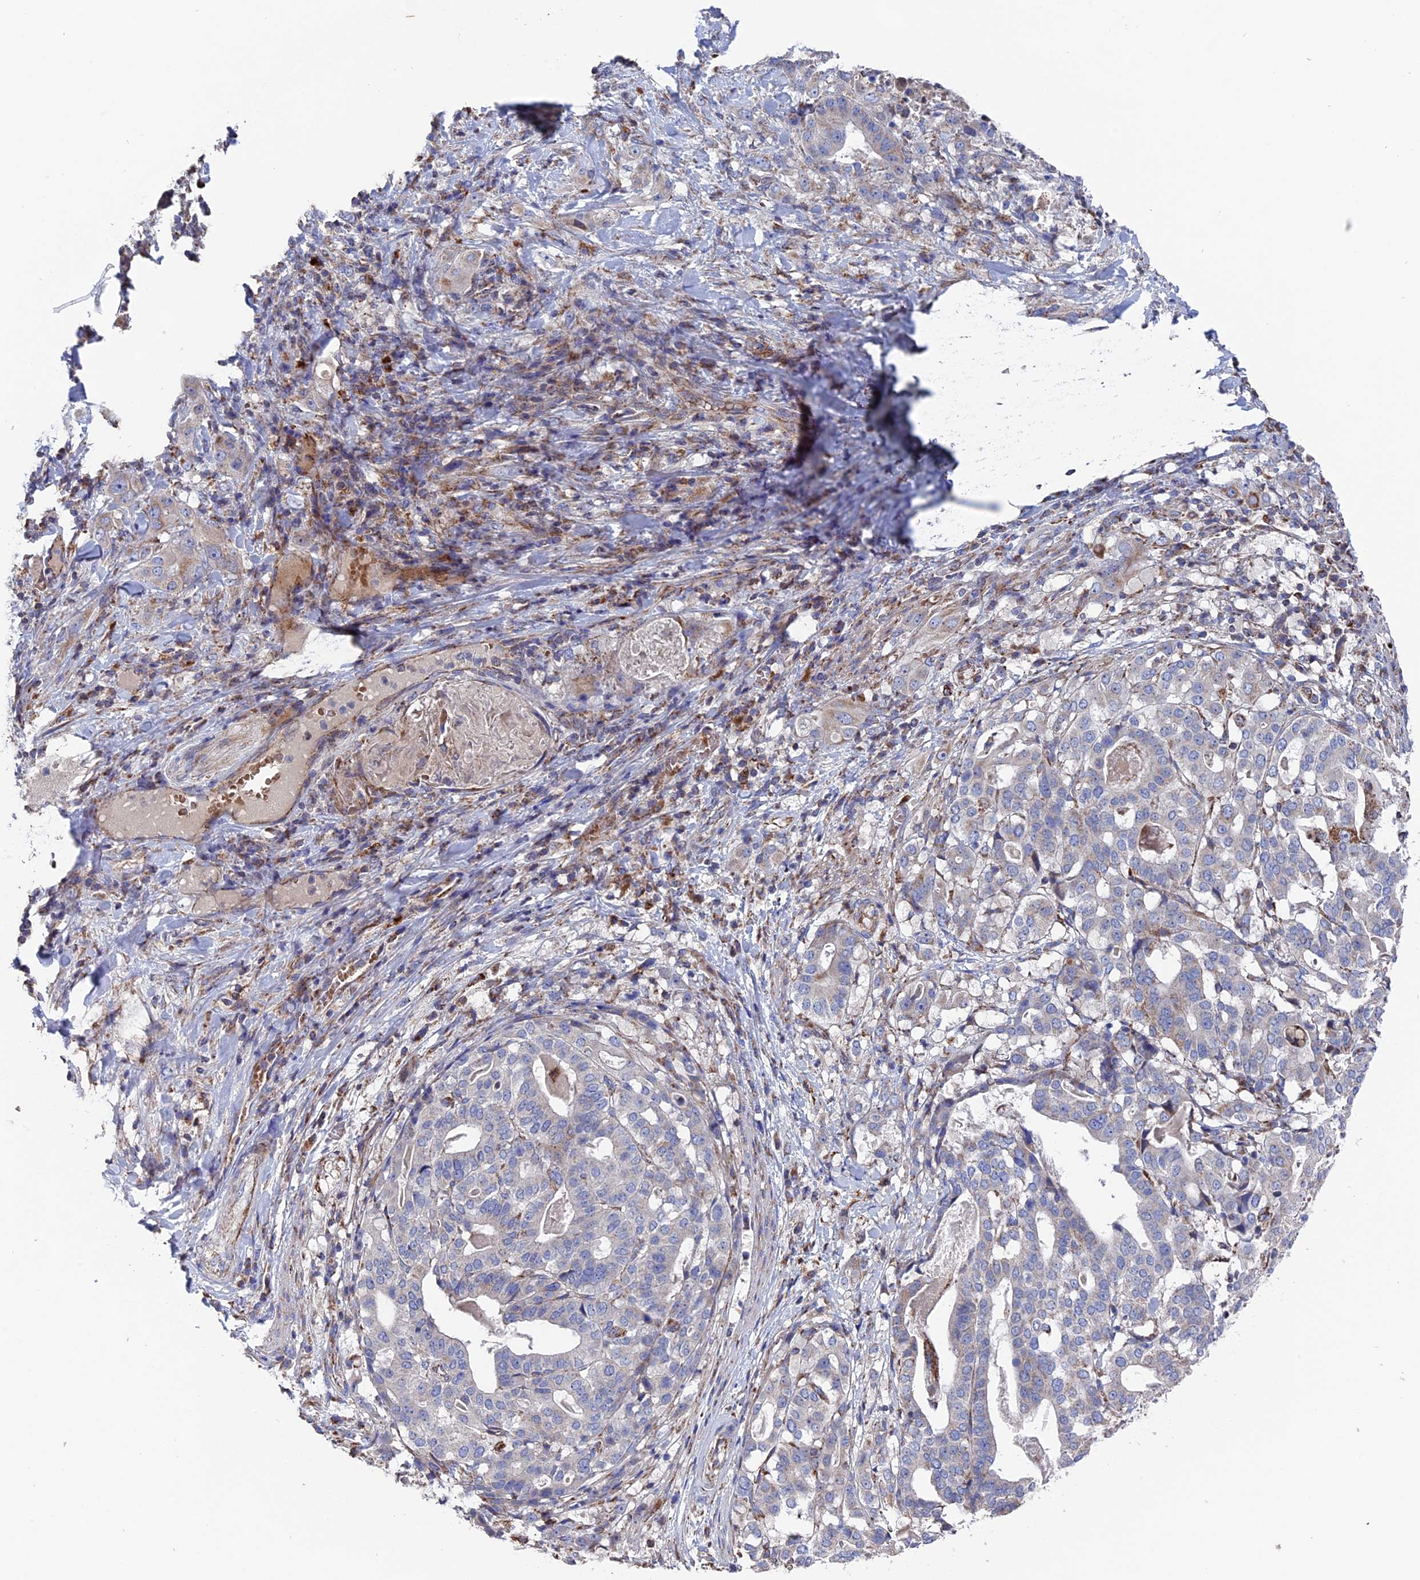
{"staining": {"intensity": "negative", "quantity": "none", "location": "none"}, "tissue": "stomach cancer", "cell_type": "Tumor cells", "image_type": "cancer", "snomed": [{"axis": "morphology", "description": "Adenocarcinoma, NOS"}, {"axis": "topography", "description": "Stomach"}], "caption": "Immunohistochemistry image of neoplastic tissue: adenocarcinoma (stomach) stained with DAB shows no significant protein positivity in tumor cells.", "gene": "TGFA", "patient": {"sex": "male", "age": 48}}